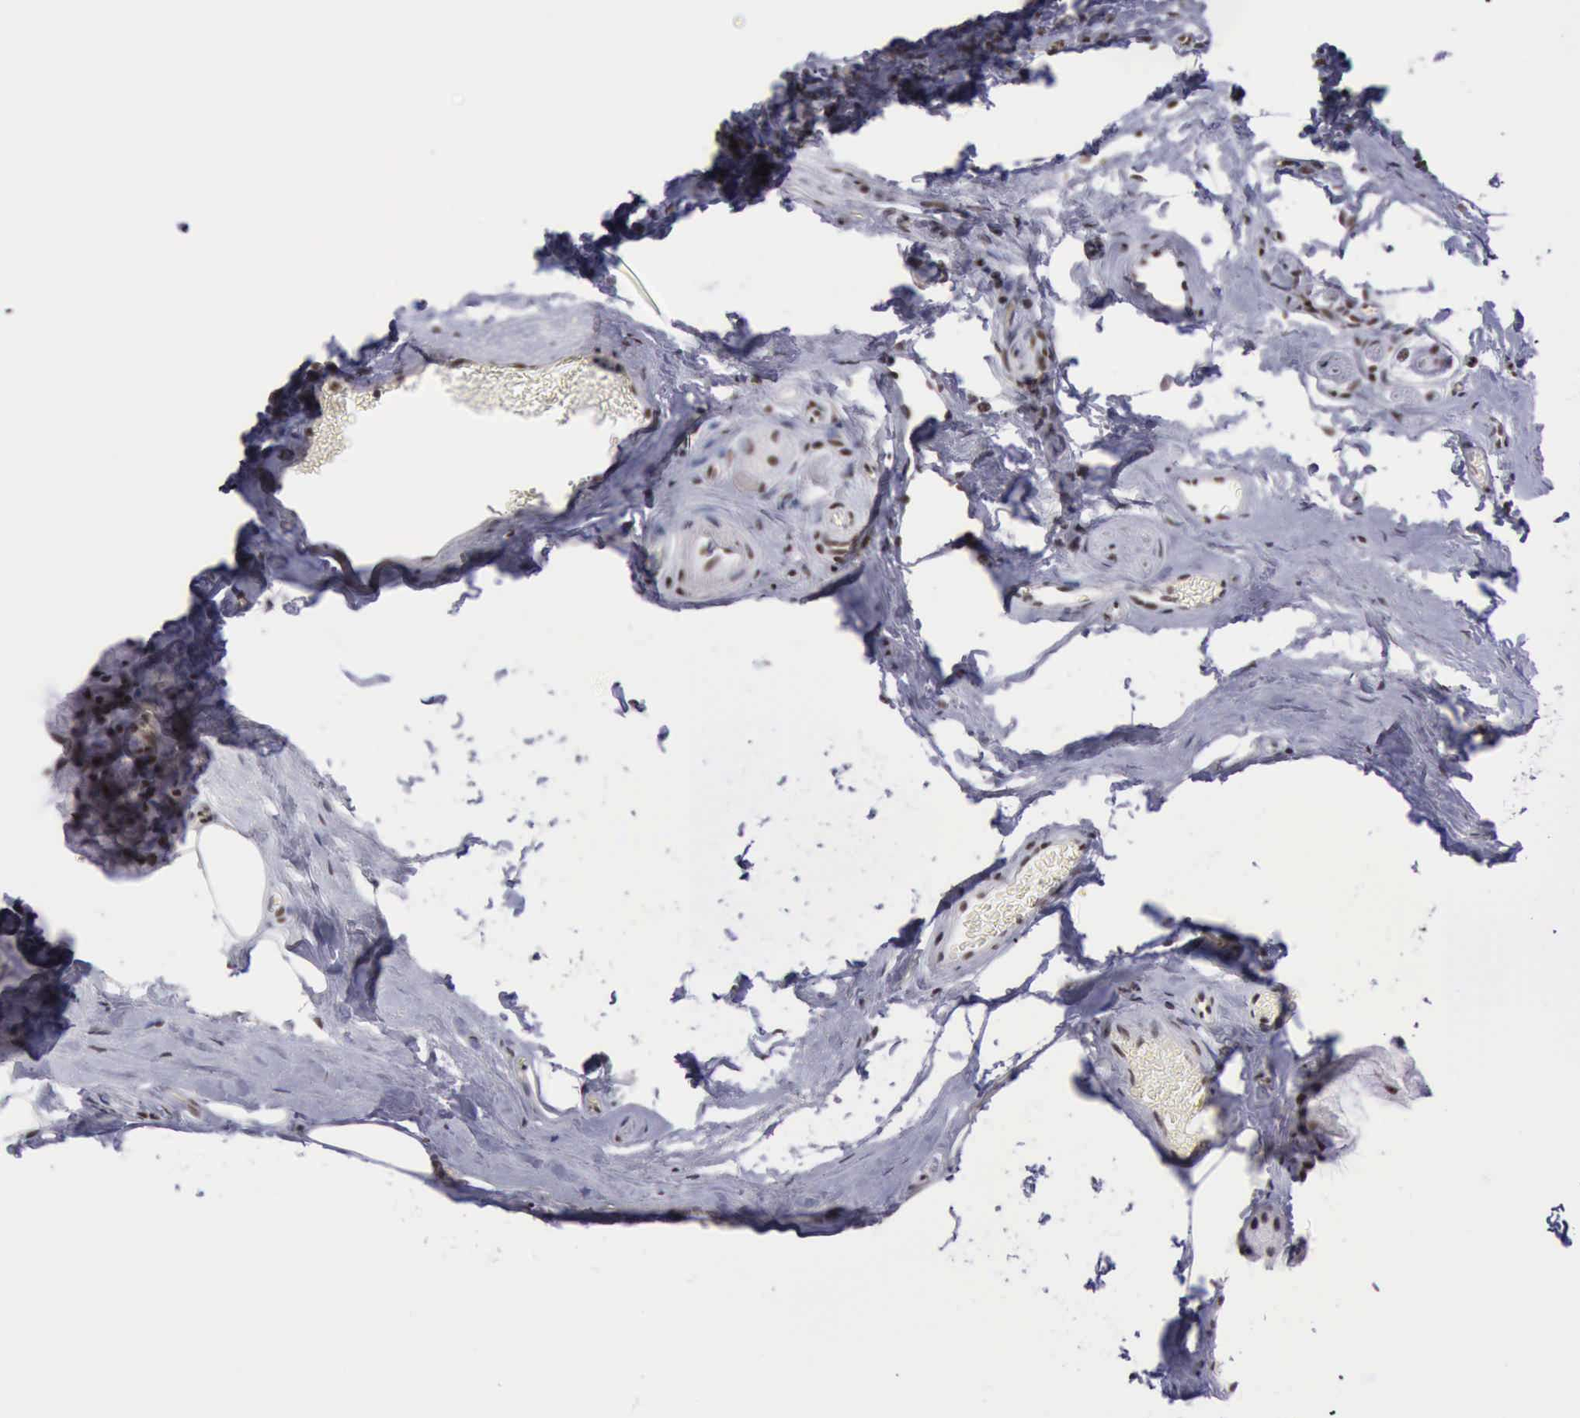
{"staining": {"intensity": "moderate", "quantity": "25%-75%", "location": "nuclear"}, "tissue": "skin", "cell_type": "Fibroblasts", "image_type": "normal", "snomed": [{"axis": "morphology", "description": "Normal tissue, NOS"}, {"axis": "topography", "description": "Skin"}], "caption": "This image exhibits IHC staining of unremarkable human skin, with medium moderate nuclear staining in approximately 25%-75% of fibroblasts.", "gene": "YY1", "patient": {"sex": "female", "age": 4}}